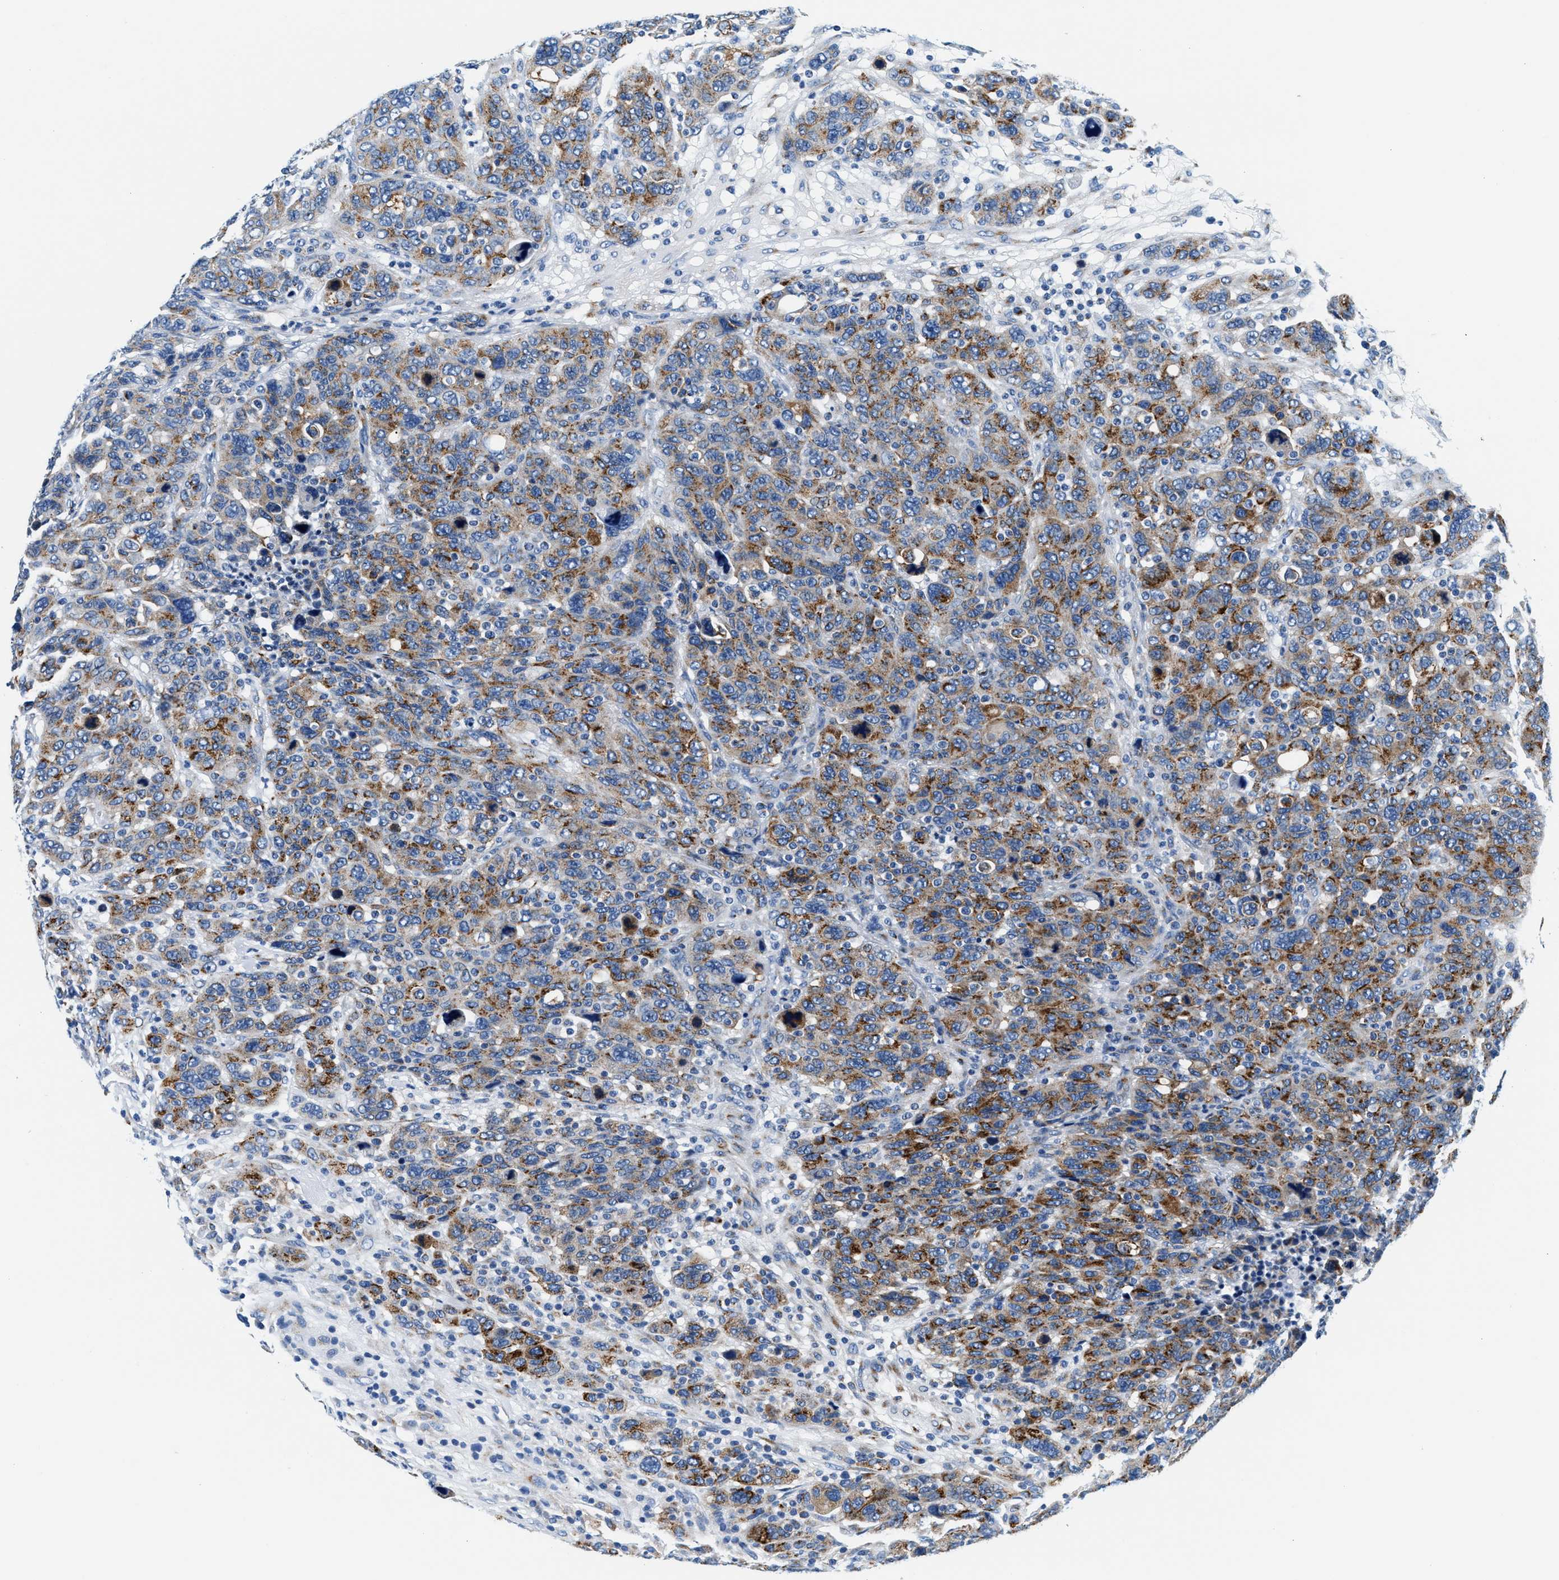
{"staining": {"intensity": "moderate", "quantity": ">75%", "location": "cytoplasmic/membranous"}, "tissue": "breast cancer", "cell_type": "Tumor cells", "image_type": "cancer", "snomed": [{"axis": "morphology", "description": "Duct carcinoma"}, {"axis": "topography", "description": "Breast"}], "caption": "Moderate cytoplasmic/membranous staining is seen in about >75% of tumor cells in breast infiltrating ductal carcinoma.", "gene": "VPS53", "patient": {"sex": "female", "age": 37}}